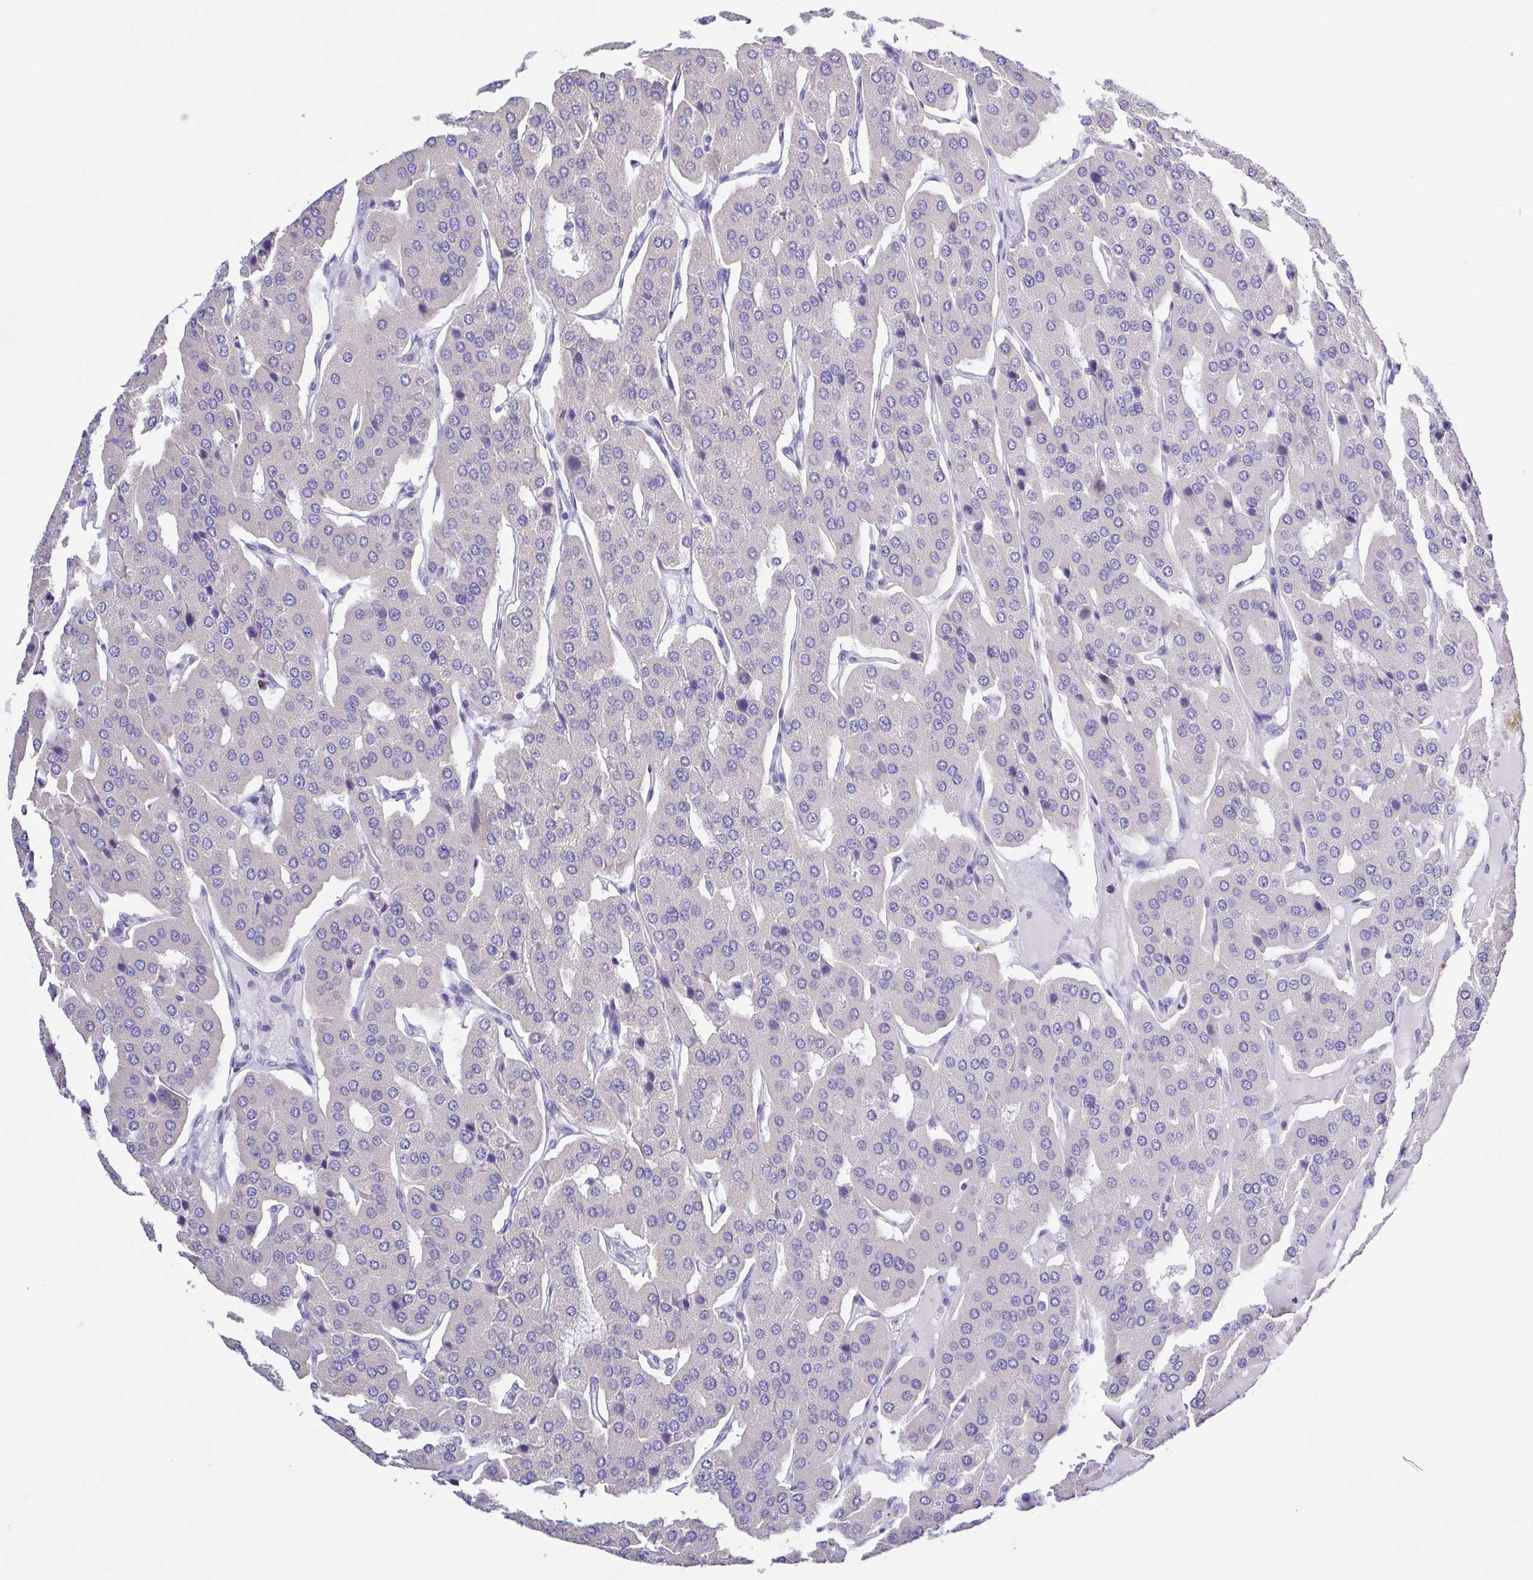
{"staining": {"intensity": "negative", "quantity": "none", "location": "none"}, "tissue": "parathyroid gland", "cell_type": "Glandular cells", "image_type": "normal", "snomed": [{"axis": "morphology", "description": "Normal tissue, NOS"}, {"axis": "morphology", "description": "Adenoma, NOS"}, {"axis": "topography", "description": "Parathyroid gland"}], "caption": "Micrograph shows no significant protein positivity in glandular cells of unremarkable parathyroid gland.", "gene": "CD72", "patient": {"sex": "female", "age": 86}}